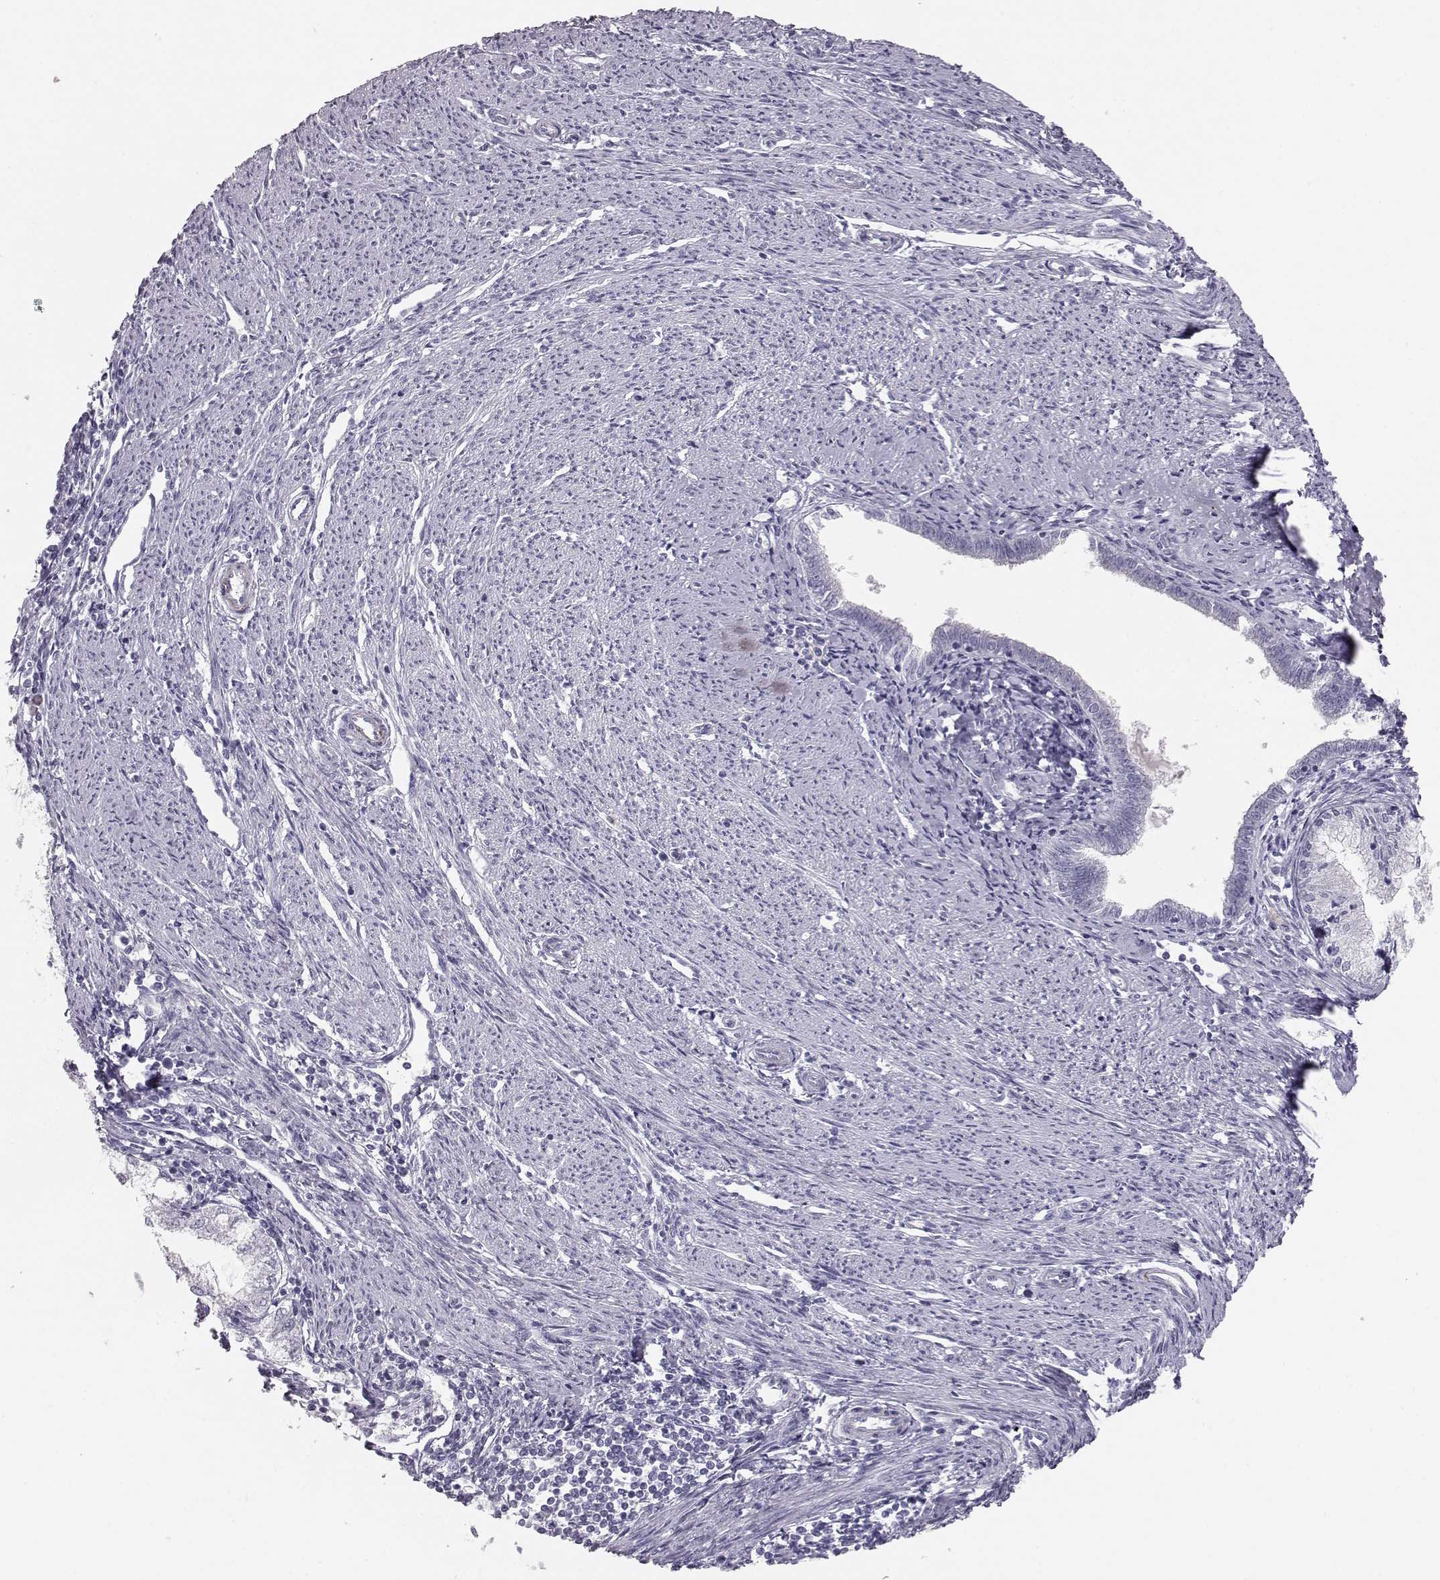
{"staining": {"intensity": "negative", "quantity": "none", "location": "none"}, "tissue": "endometrial cancer", "cell_type": "Tumor cells", "image_type": "cancer", "snomed": [{"axis": "morphology", "description": "Adenocarcinoma, NOS"}, {"axis": "topography", "description": "Endometrium"}], "caption": "High magnification brightfield microscopy of endometrial cancer stained with DAB (3,3'-diaminobenzidine) (brown) and counterstained with hematoxylin (blue): tumor cells show no significant expression.", "gene": "KRTAP16-1", "patient": {"sex": "female", "age": 79}}